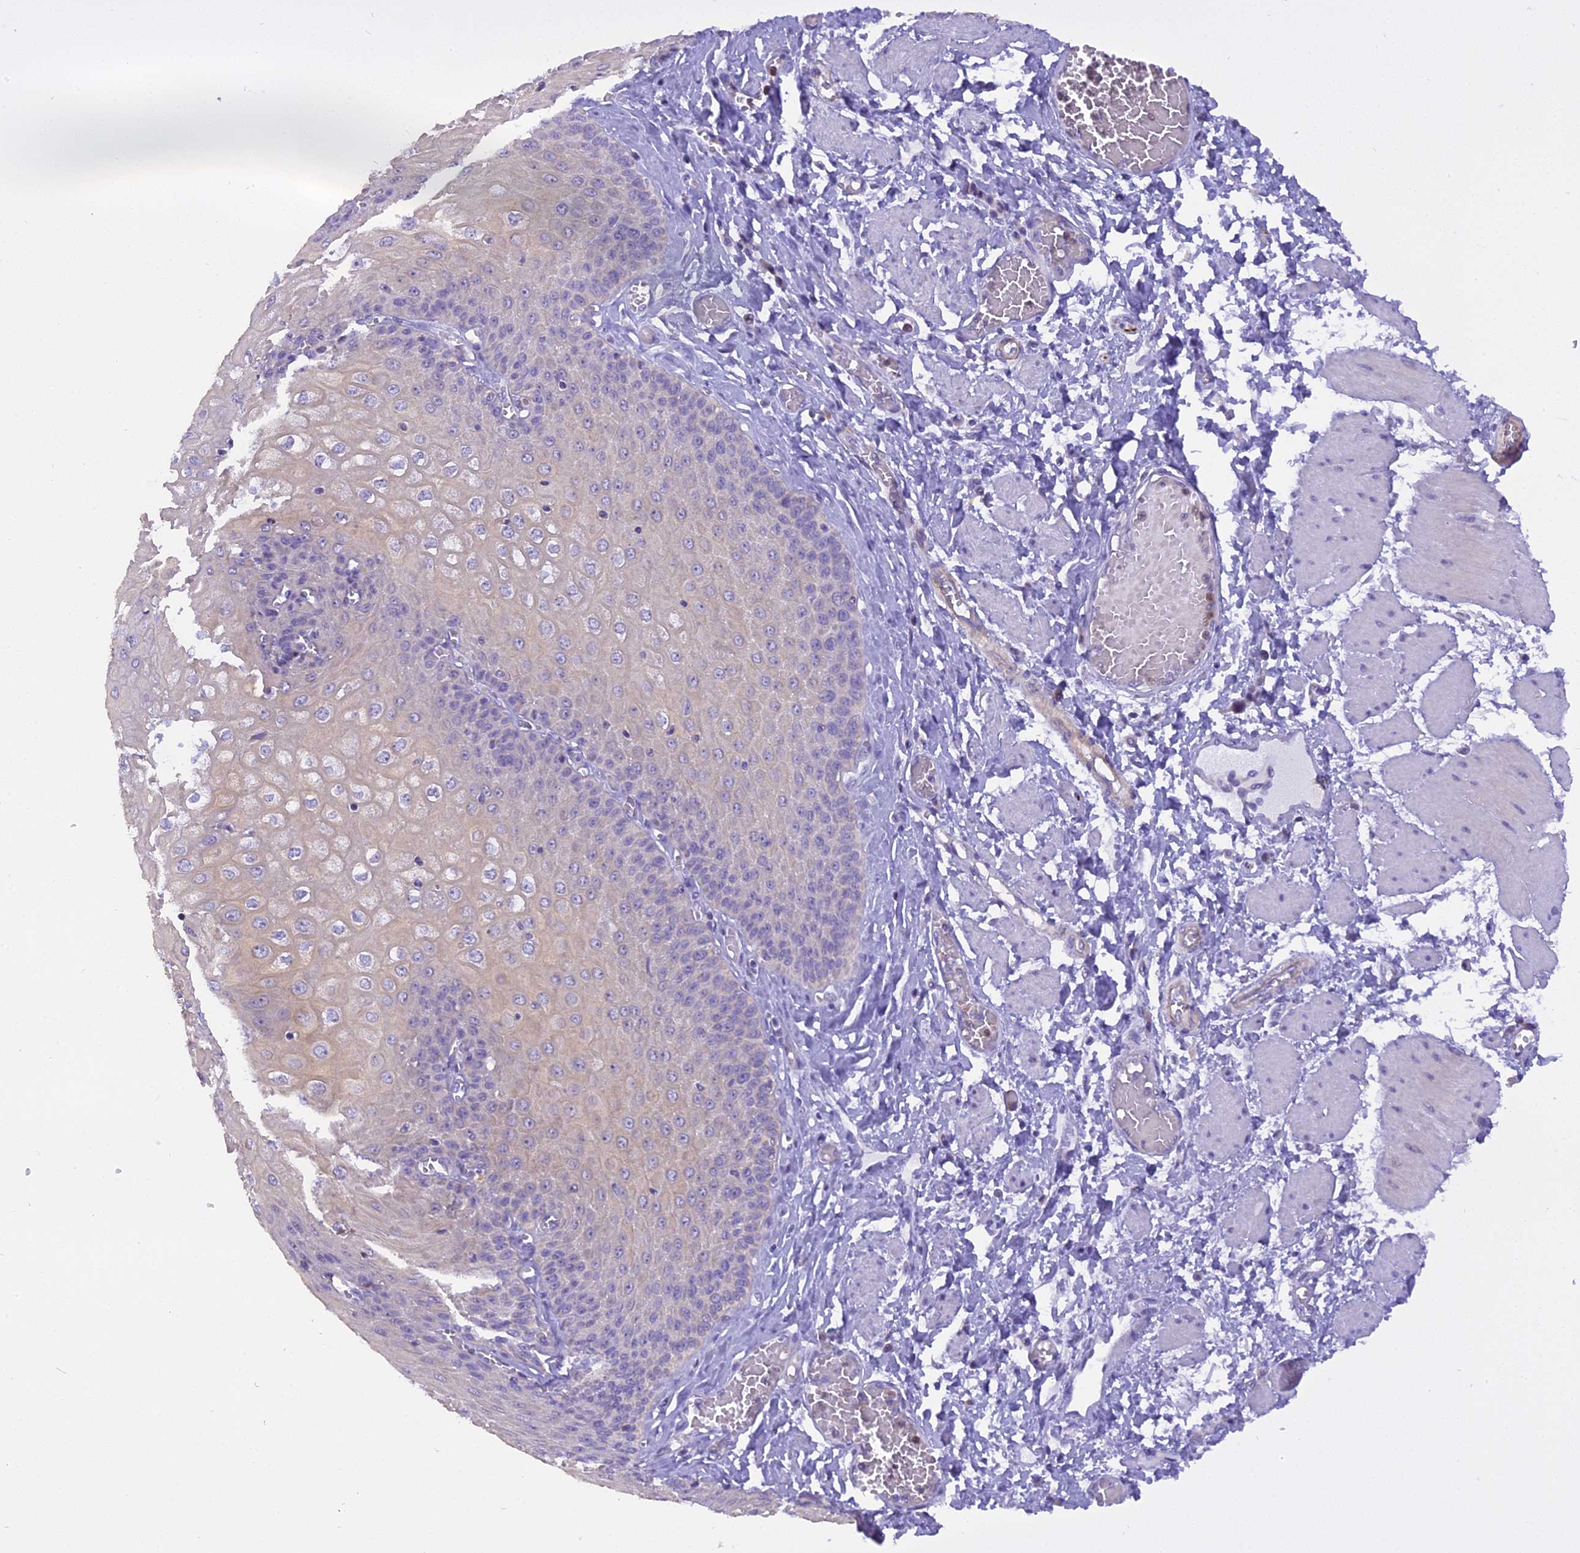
{"staining": {"intensity": "negative", "quantity": "none", "location": "none"}, "tissue": "esophagus", "cell_type": "Squamous epithelial cells", "image_type": "normal", "snomed": [{"axis": "morphology", "description": "Normal tissue, NOS"}, {"axis": "topography", "description": "Esophagus"}], "caption": "Immunohistochemical staining of benign human esophagus exhibits no significant expression in squamous epithelial cells. (DAB (3,3'-diaminobenzidine) immunohistochemistry (IHC) visualized using brightfield microscopy, high magnification).", "gene": "TRIM3", "patient": {"sex": "male", "age": 60}}